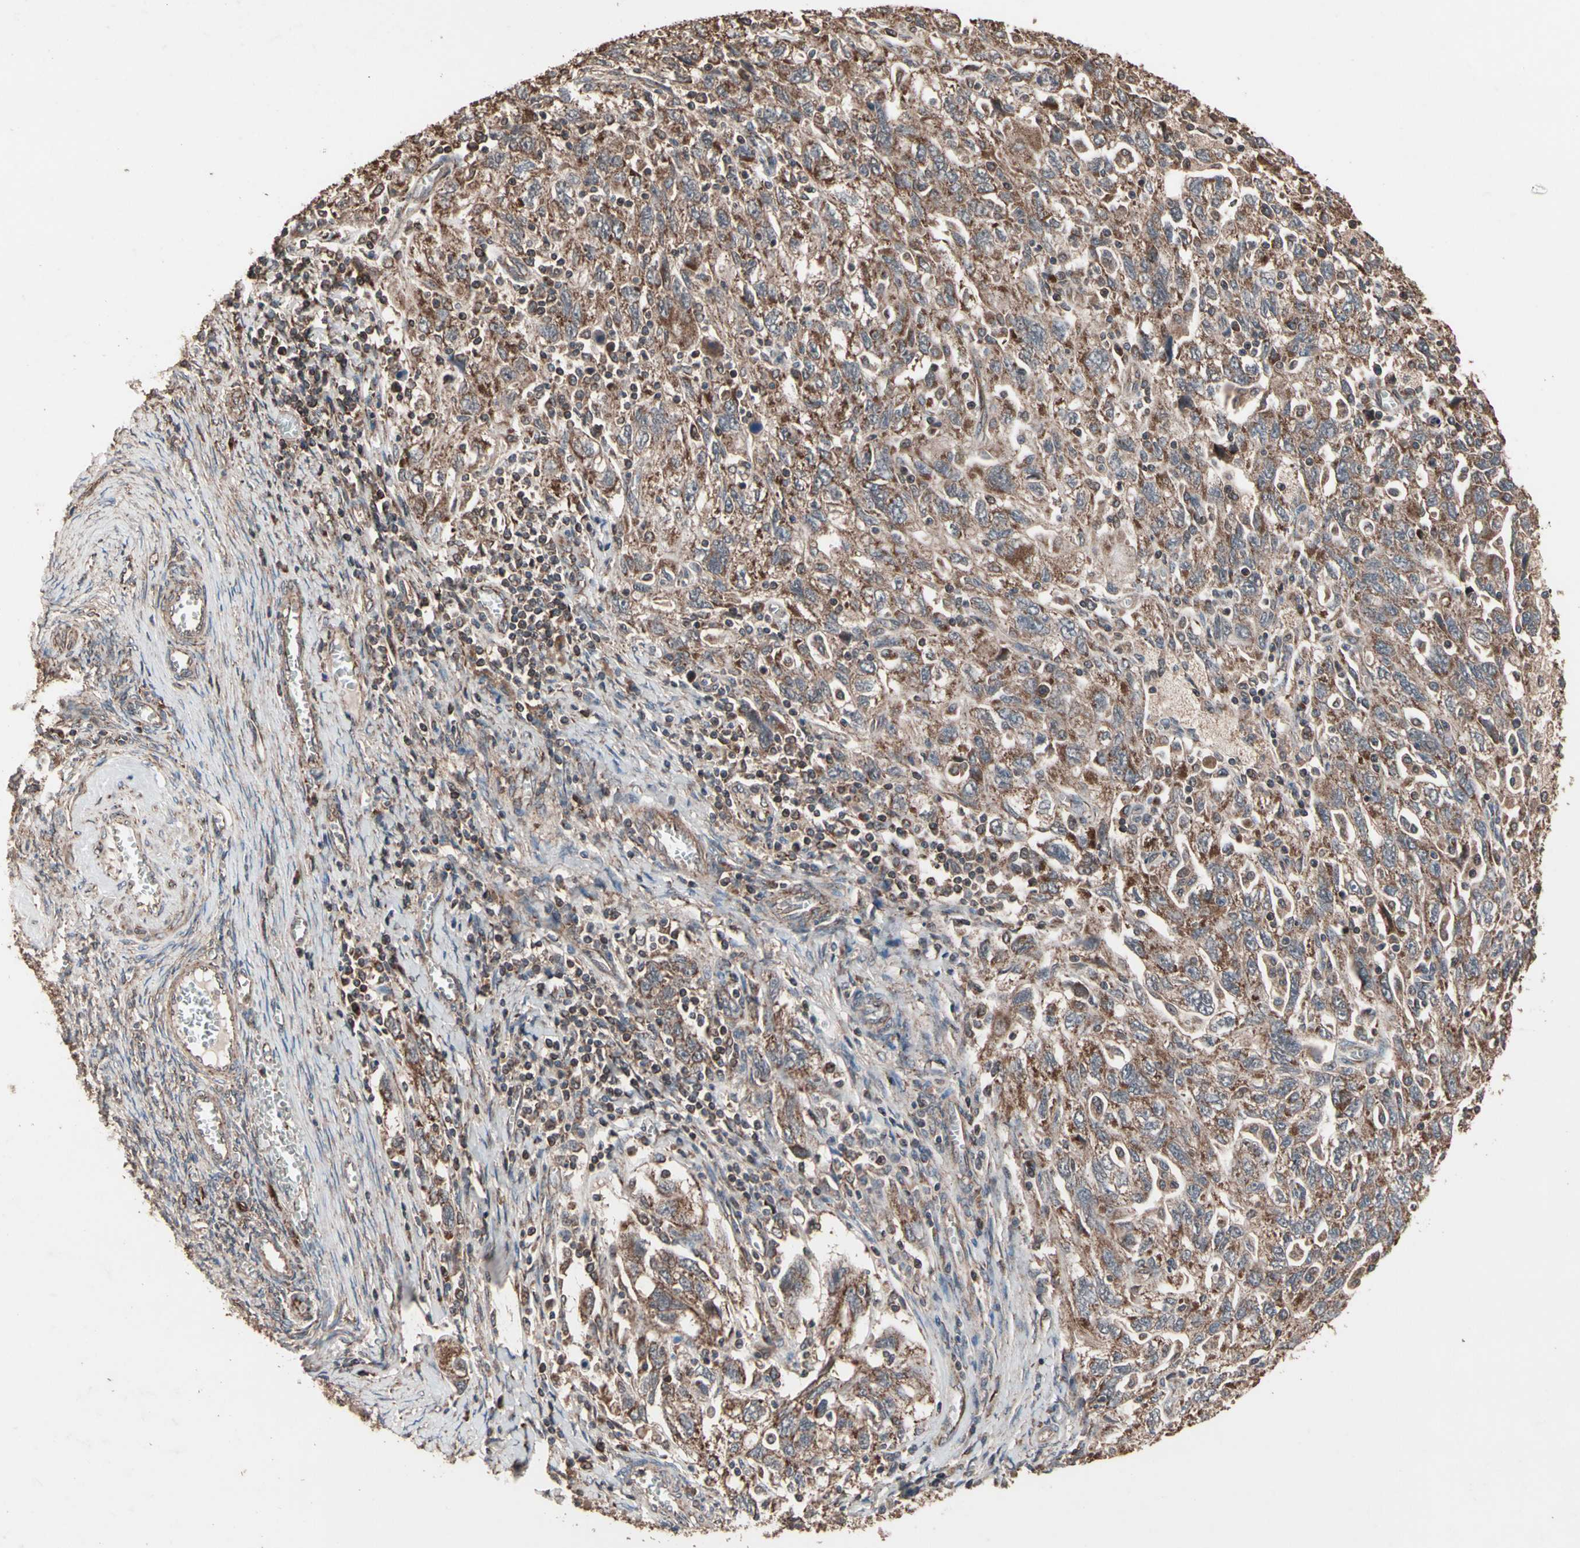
{"staining": {"intensity": "moderate", "quantity": ">75%", "location": "cytoplasmic/membranous"}, "tissue": "ovarian cancer", "cell_type": "Tumor cells", "image_type": "cancer", "snomed": [{"axis": "morphology", "description": "Carcinoma, NOS"}, {"axis": "morphology", "description": "Cystadenocarcinoma, serous, NOS"}, {"axis": "topography", "description": "Ovary"}], "caption": "Approximately >75% of tumor cells in ovarian carcinoma display moderate cytoplasmic/membranous protein expression as visualized by brown immunohistochemical staining.", "gene": "MRPL2", "patient": {"sex": "female", "age": 69}}